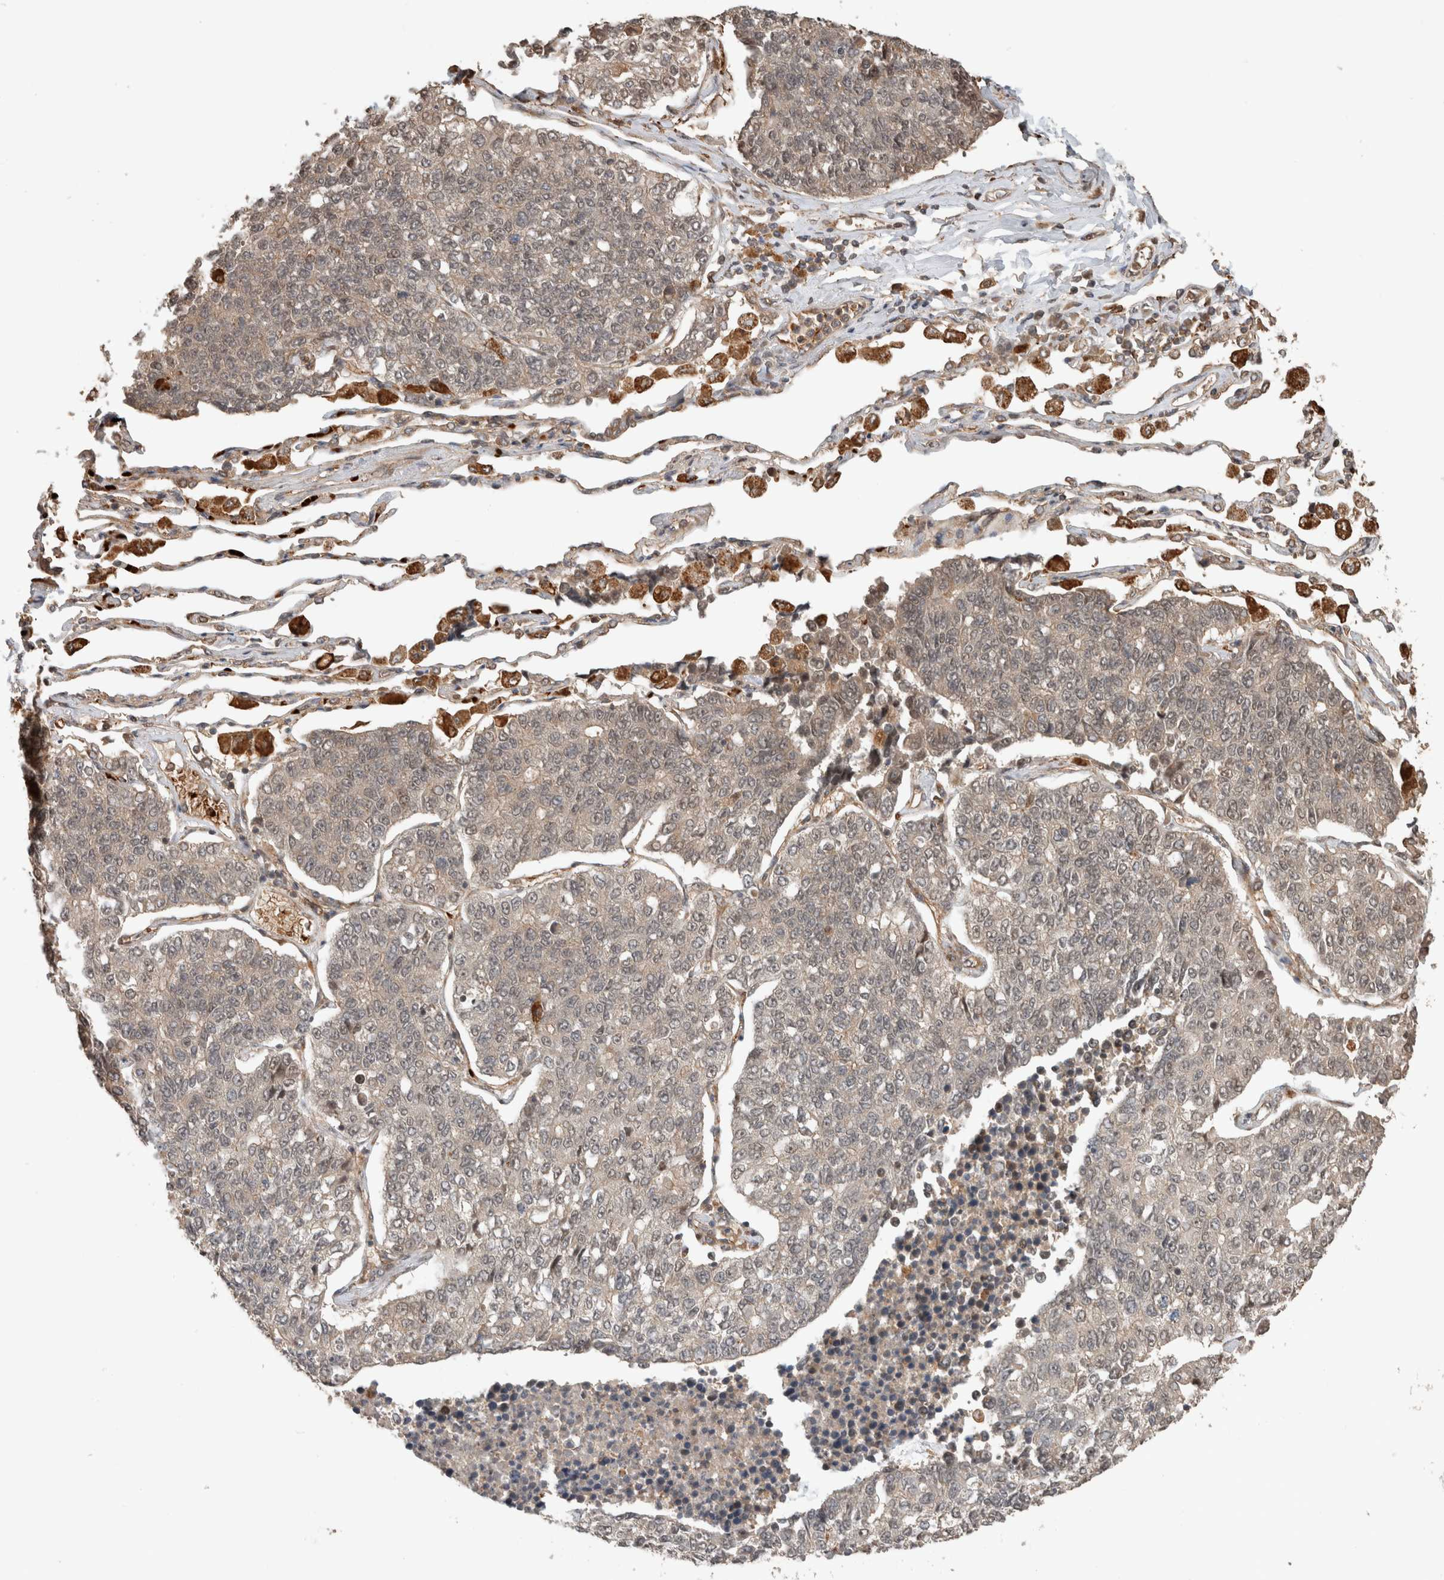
{"staining": {"intensity": "negative", "quantity": "none", "location": "none"}, "tissue": "lung cancer", "cell_type": "Tumor cells", "image_type": "cancer", "snomed": [{"axis": "morphology", "description": "Adenocarcinoma, NOS"}, {"axis": "topography", "description": "Lung"}], "caption": "DAB immunohistochemical staining of adenocarcinoma (lung) displays no significant staining in tumor cells.", "gene": "OTUD6B", "patient": {"sex": "male", "age": 49}}